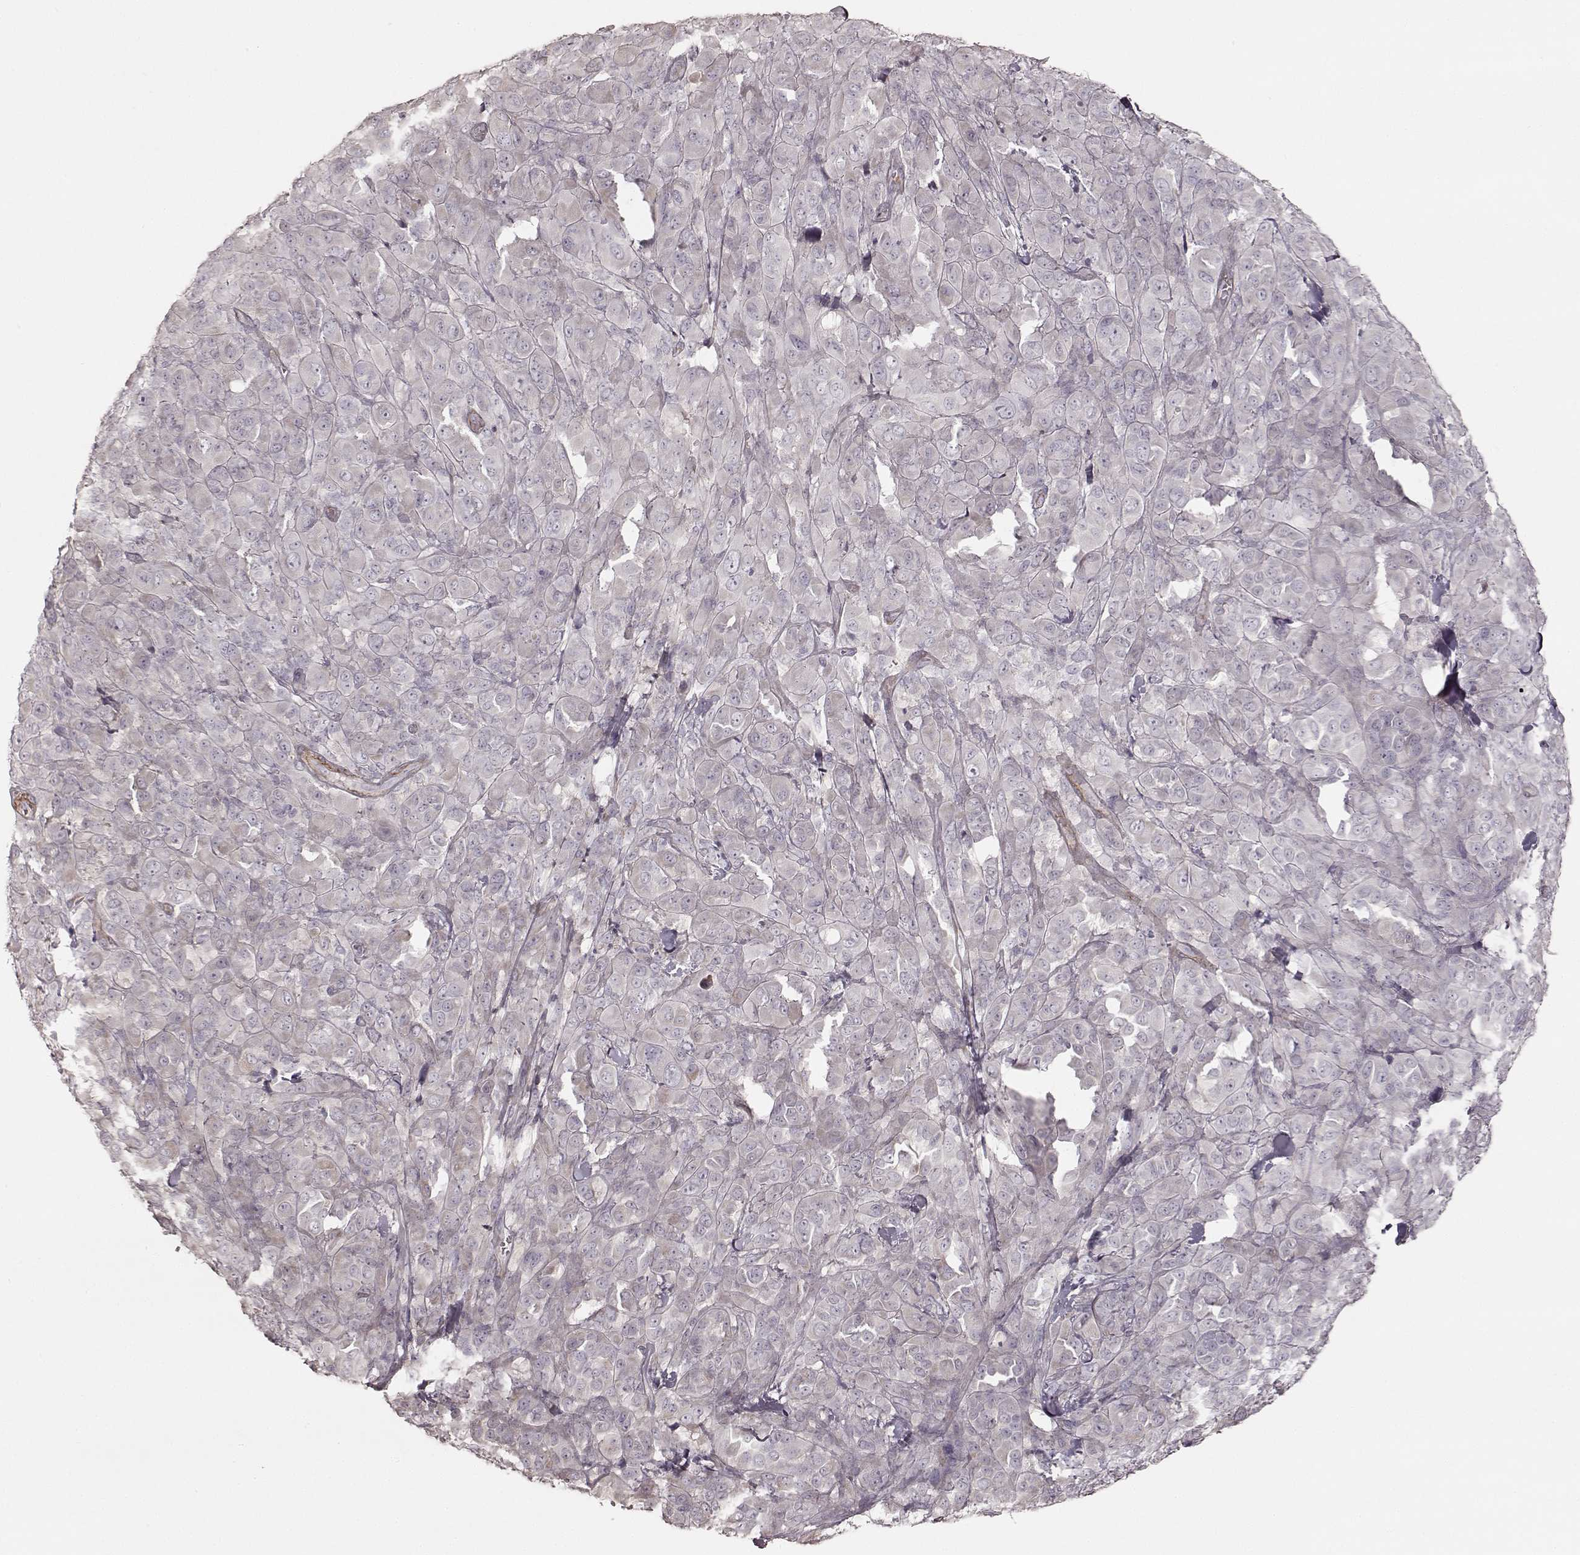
{"staining": {"intensity": "negative", "quantity": "none", "location": "none"}, "tissue": "melanoma", "cell_type": "Tumor cells", "image_type": "cancer", "snomed": [{"axis": "morphology", "description": "Malignant melanoma, NOS"}, {"axis": "topography", "description": "Skin"}], "caption": "Tumor cells show no significant protein staining in melanoma.", "gene": "KCNJ9", "patient": {"sex": "female", "age": 87}}